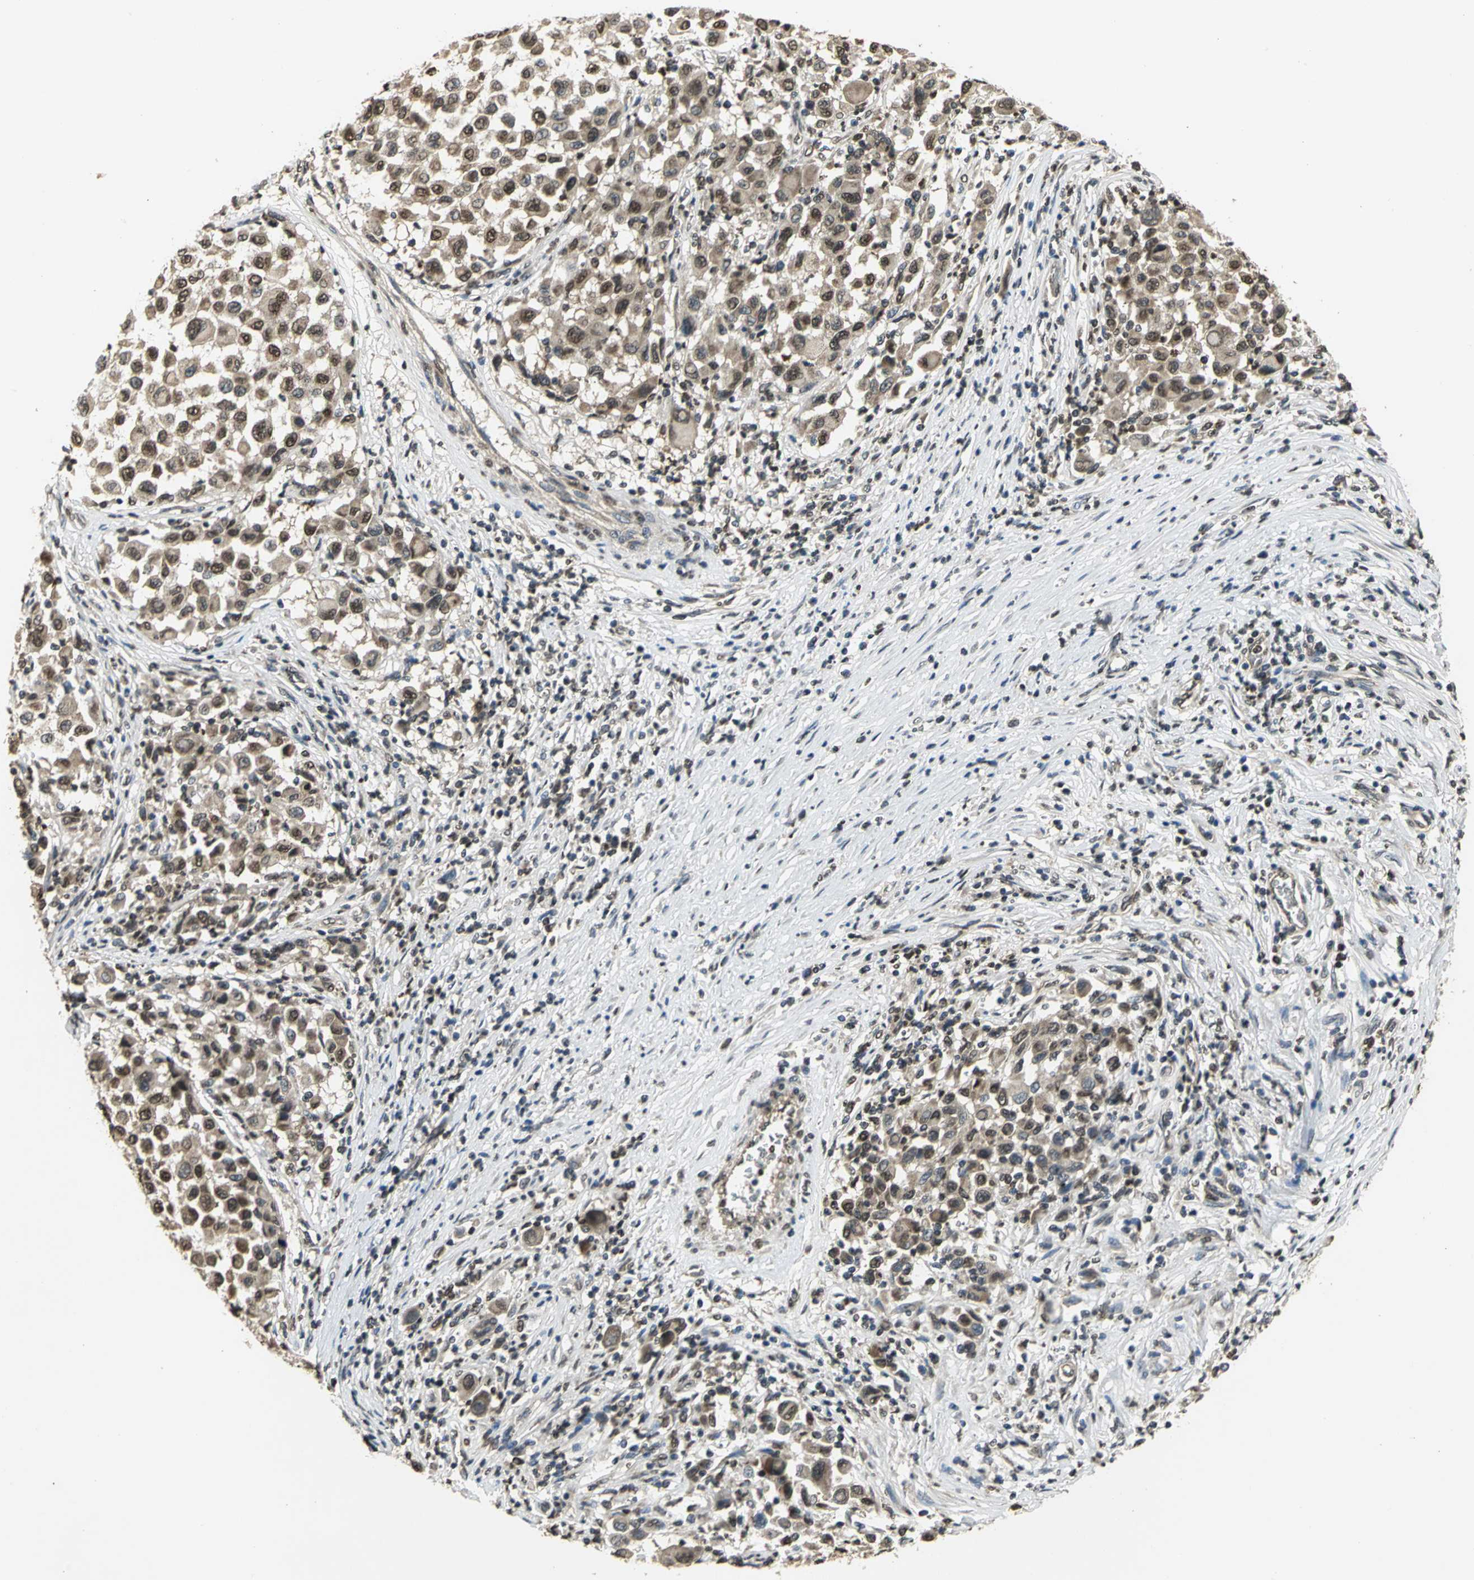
{"staining": {"intensity": "moderate", "quantity": ">75%", "location": "cytoplasmic/membranous,nuclear"}, "tissue": "melanoma", "cell_type": "Tumor cells", "image_type": "cancer", "snomed": [{"axis": "morphology", "description": "Malignant melanoma, Metastatic site"}, {"axis": "topography", "description": "Lymph node"}], "caption": "A brown stain labels moderate cytoplasmic/membranous and nuclear expression of a protein in malignant melanoma (metastatic site) tumor cells.", "gene": "AHR", "patient": {"sex": "male", "age": 61}}